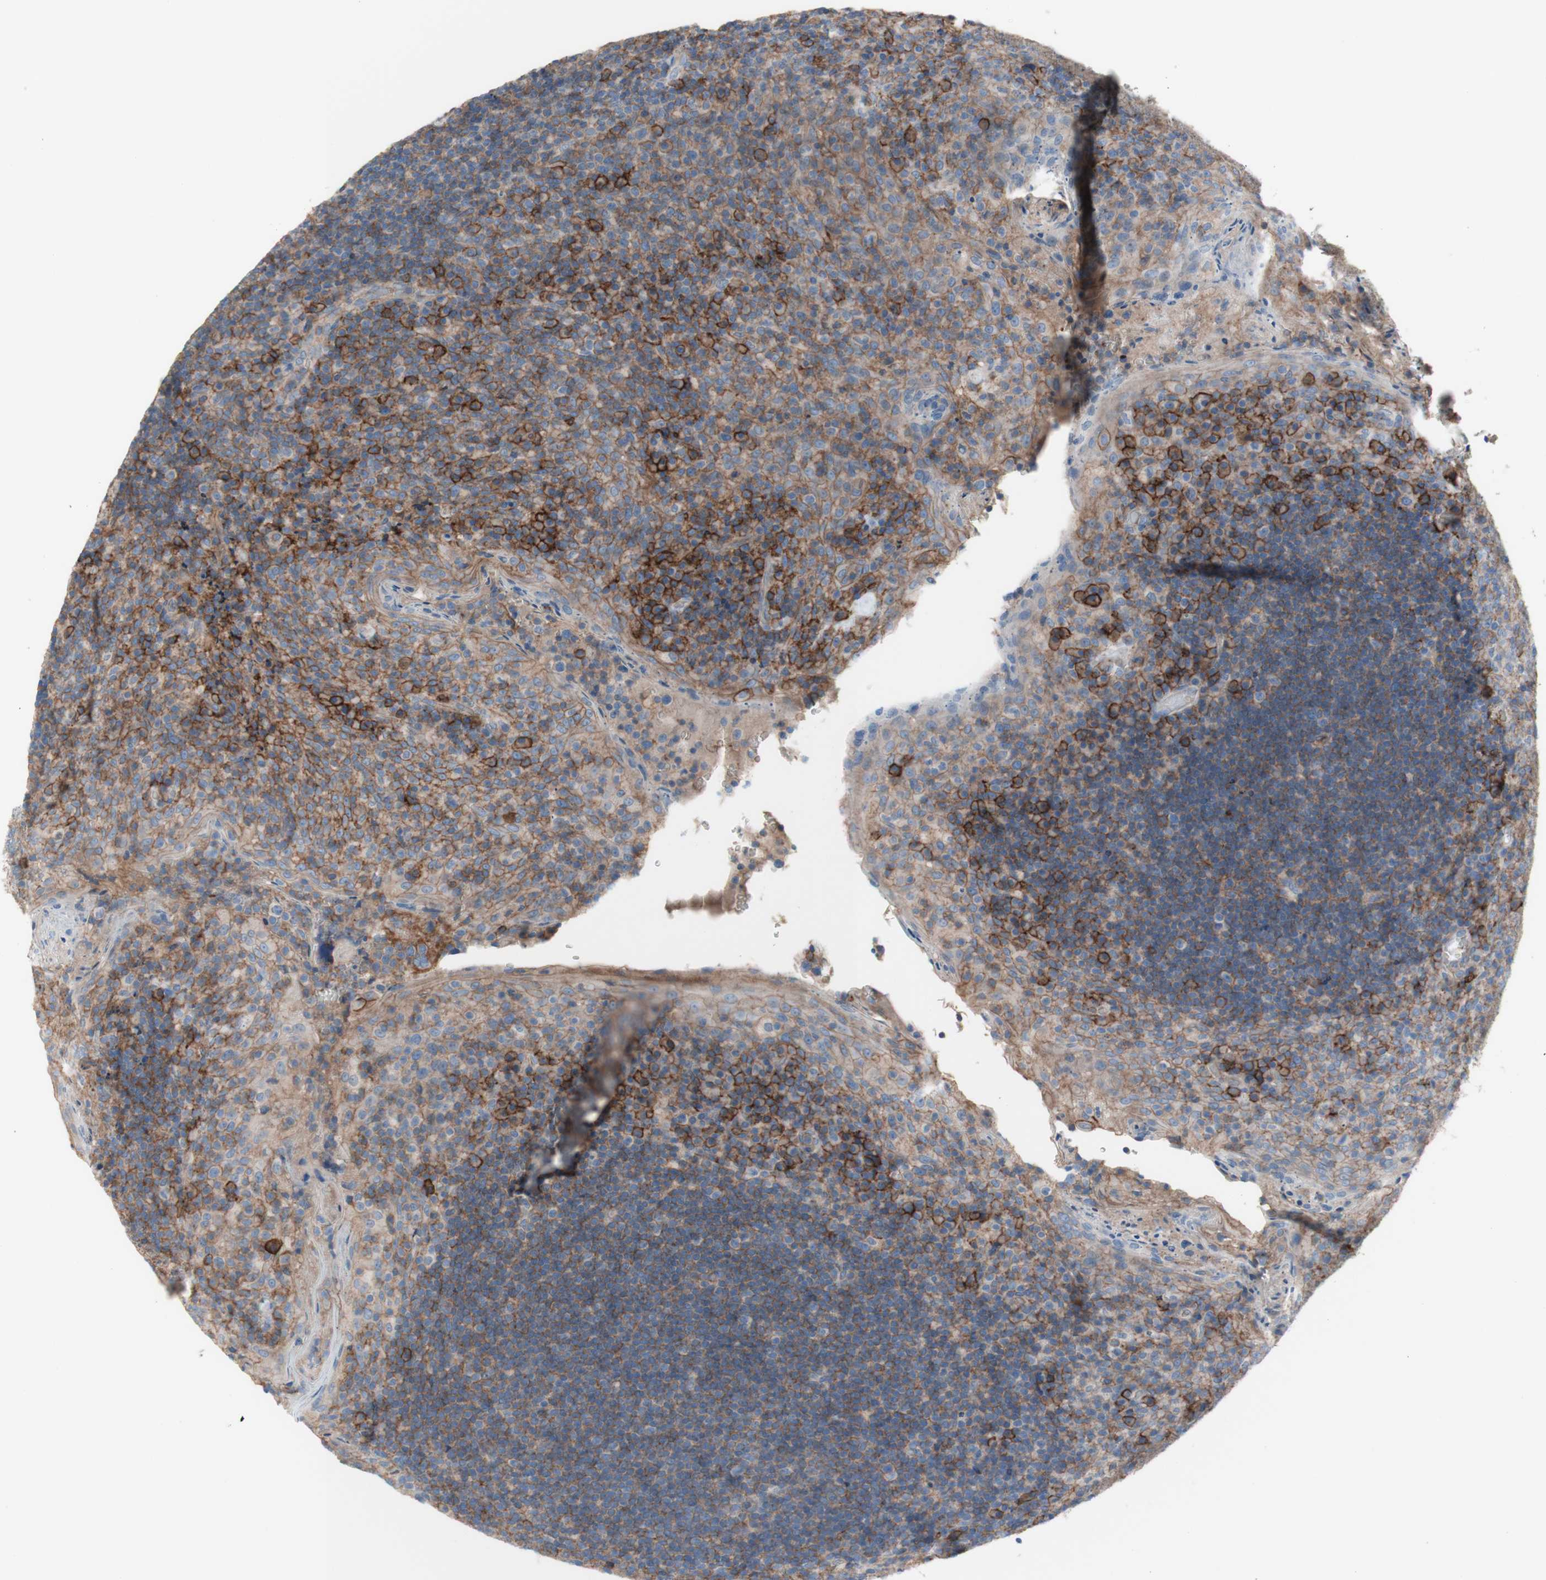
{"staining": {"intensity": "strong", "quantity": "<25%", "location": "cytoplasmic/membranous"}, "tissue": "tonsil", "cell_type": "Germinal center cells", "image_type": "normal", "snomed": [{"axis": "morphology", "description": "Normal tissue, NOS"}, {"axis": "topography", "description": "Tonsil"}], "caption": "Germinal center cells demonstrate strong cytoplasmic/membranous positivity in about <25% of cells in benign tonsil. Using DAB (3,3'-diaminobenzidine) (brown) and hematoxylin (blue) stains, captured at high magnification using brightfield microscopy.", "gene": "CD46", "patient": {"sex": "male", "age": 17}}